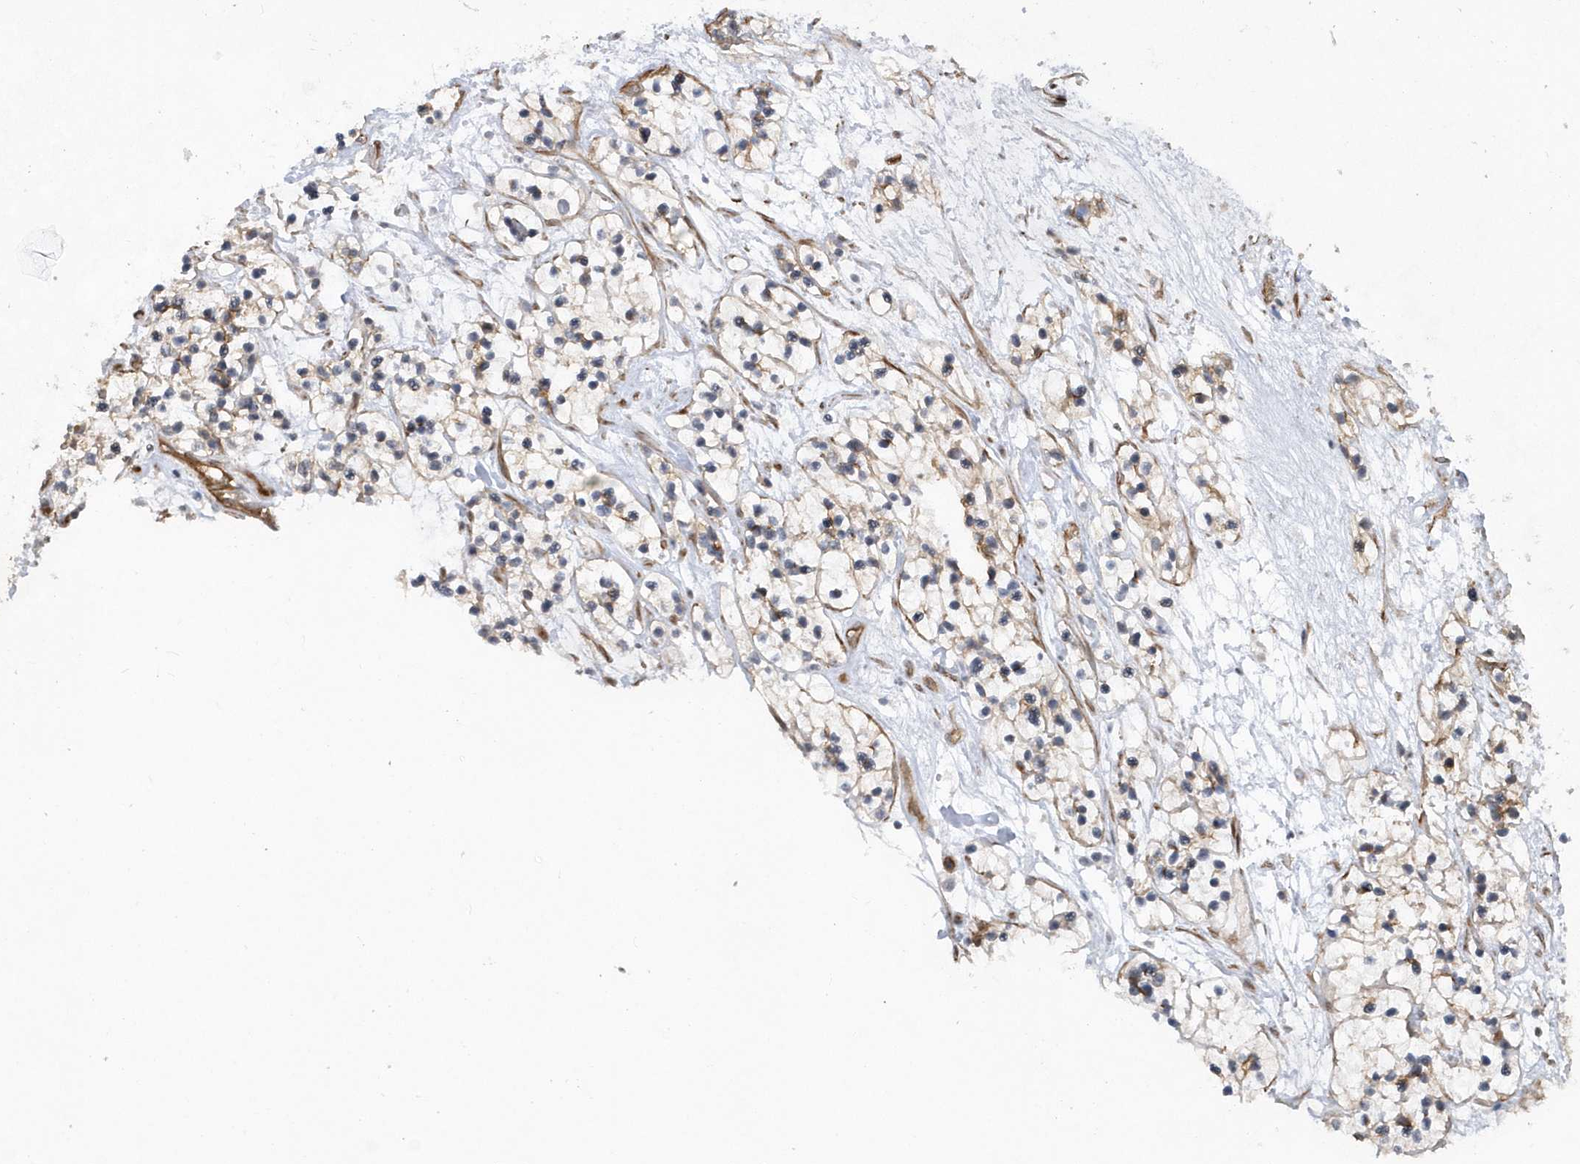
{"staining": {"intensity": "negative", "quantity": "none", "location": "none"}, "tissue": "renal cancer", "cell_type": "Tumor cells", "image_type": "cancer", "snomed": [{"axis": "morphology", "description": "Adenocarcinoma, NOS"}, {"axis": "topography", "description": "Kidney"}], "caption": "Immunohistochemistry (IHC) of renal cancer (adenocarcinoma) demonstrates no expression in tumor cells.", "gene": "RAI14", "patient": {"sex": "female", "age": 57}}